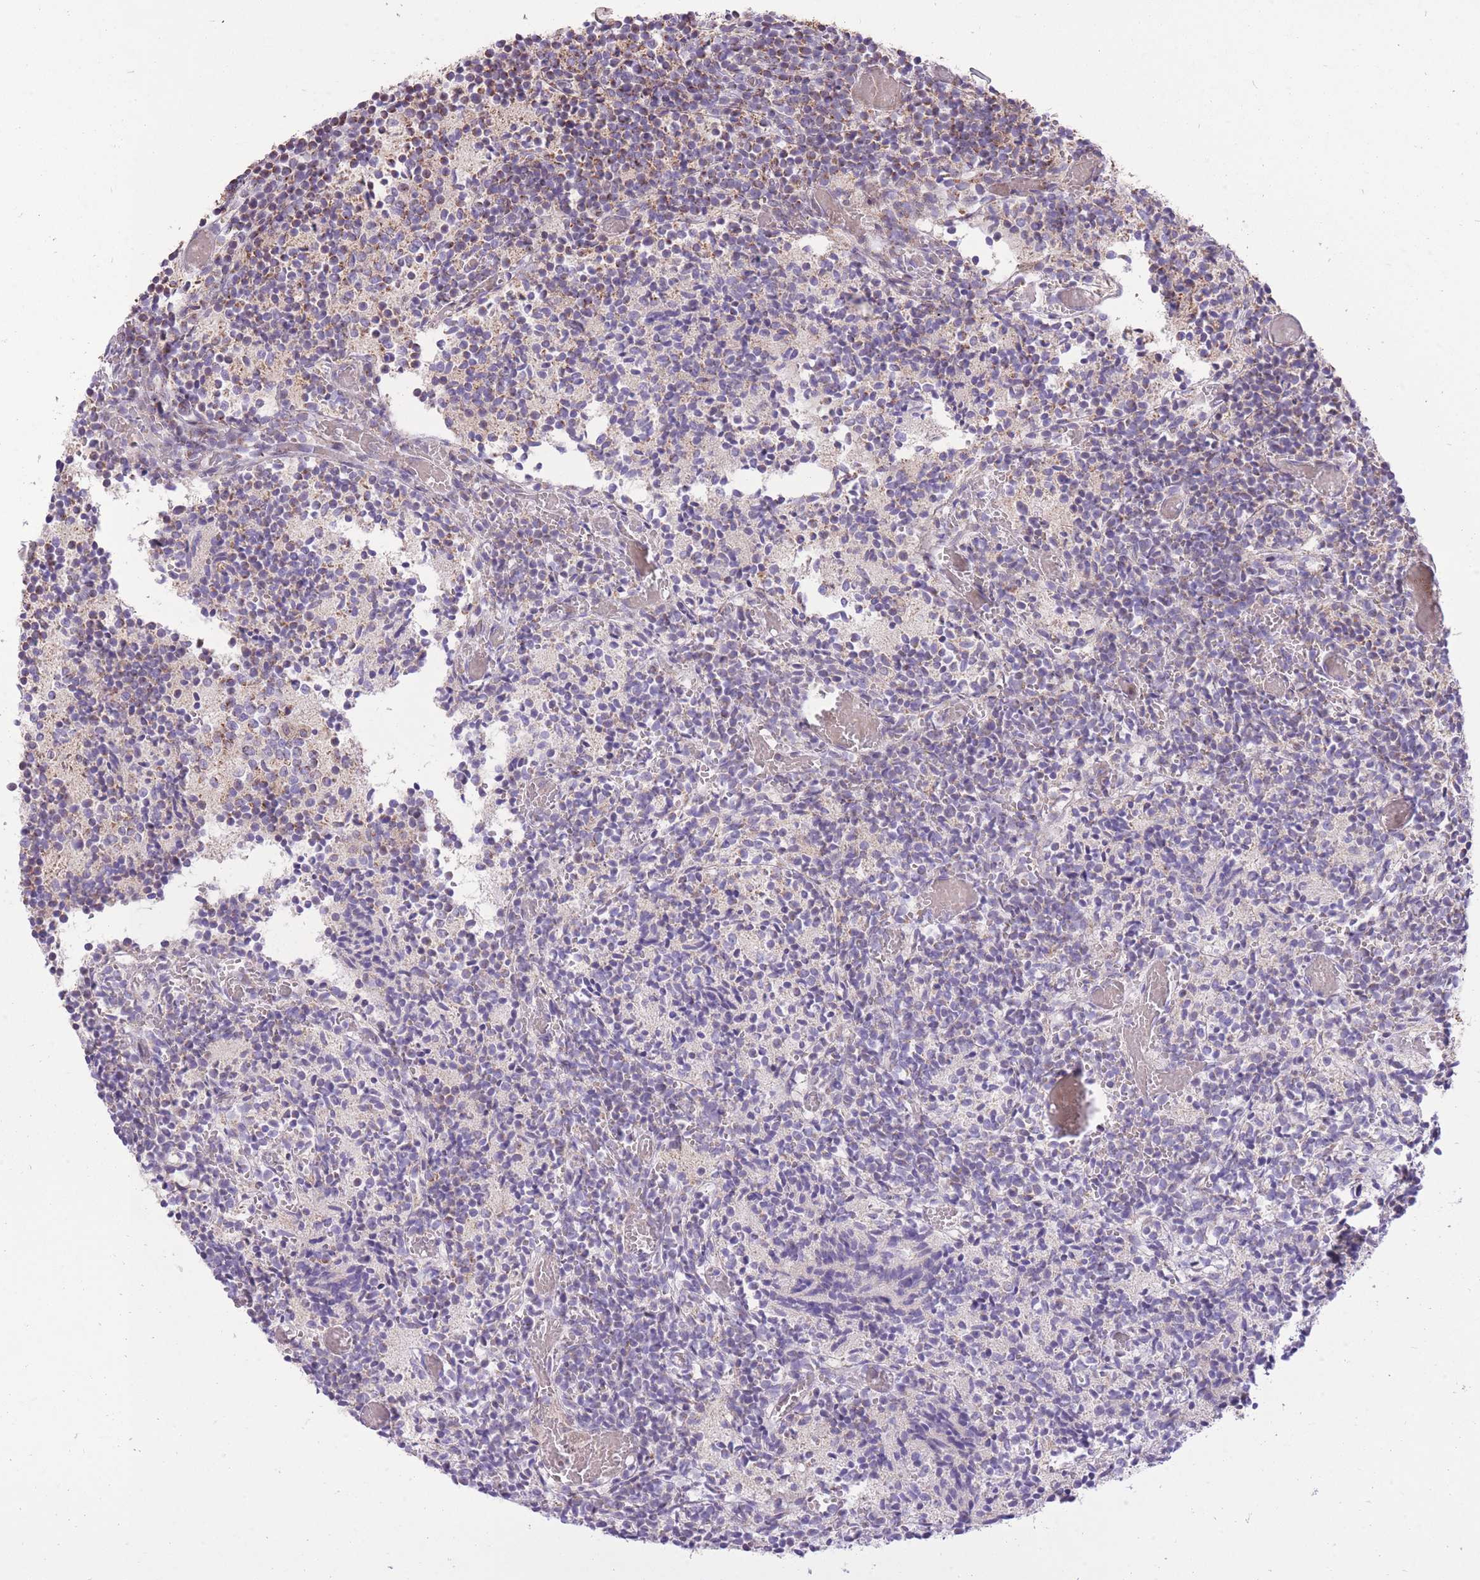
{"staining": {"intensity": "moderate", "quantity": "25%-75%", "location": "cytoplasmic/membranous"}, "tissue": "glioma", "cell_type": "Tumor cells", "image_type": "cancer", "snomed": [{"axis": "morphology", "description": "Glioma, malignant, Low grade"}, {"axis": "topography", "description": "Brain"}], "caption": "Malignant low-grade glioma tissue exhibits moderate cytoplasmic/membranous expression in approximately 25%-75% of tumor cells", "gene": "SLC4A4", "patient": {"sex": "female", "age": 1}}